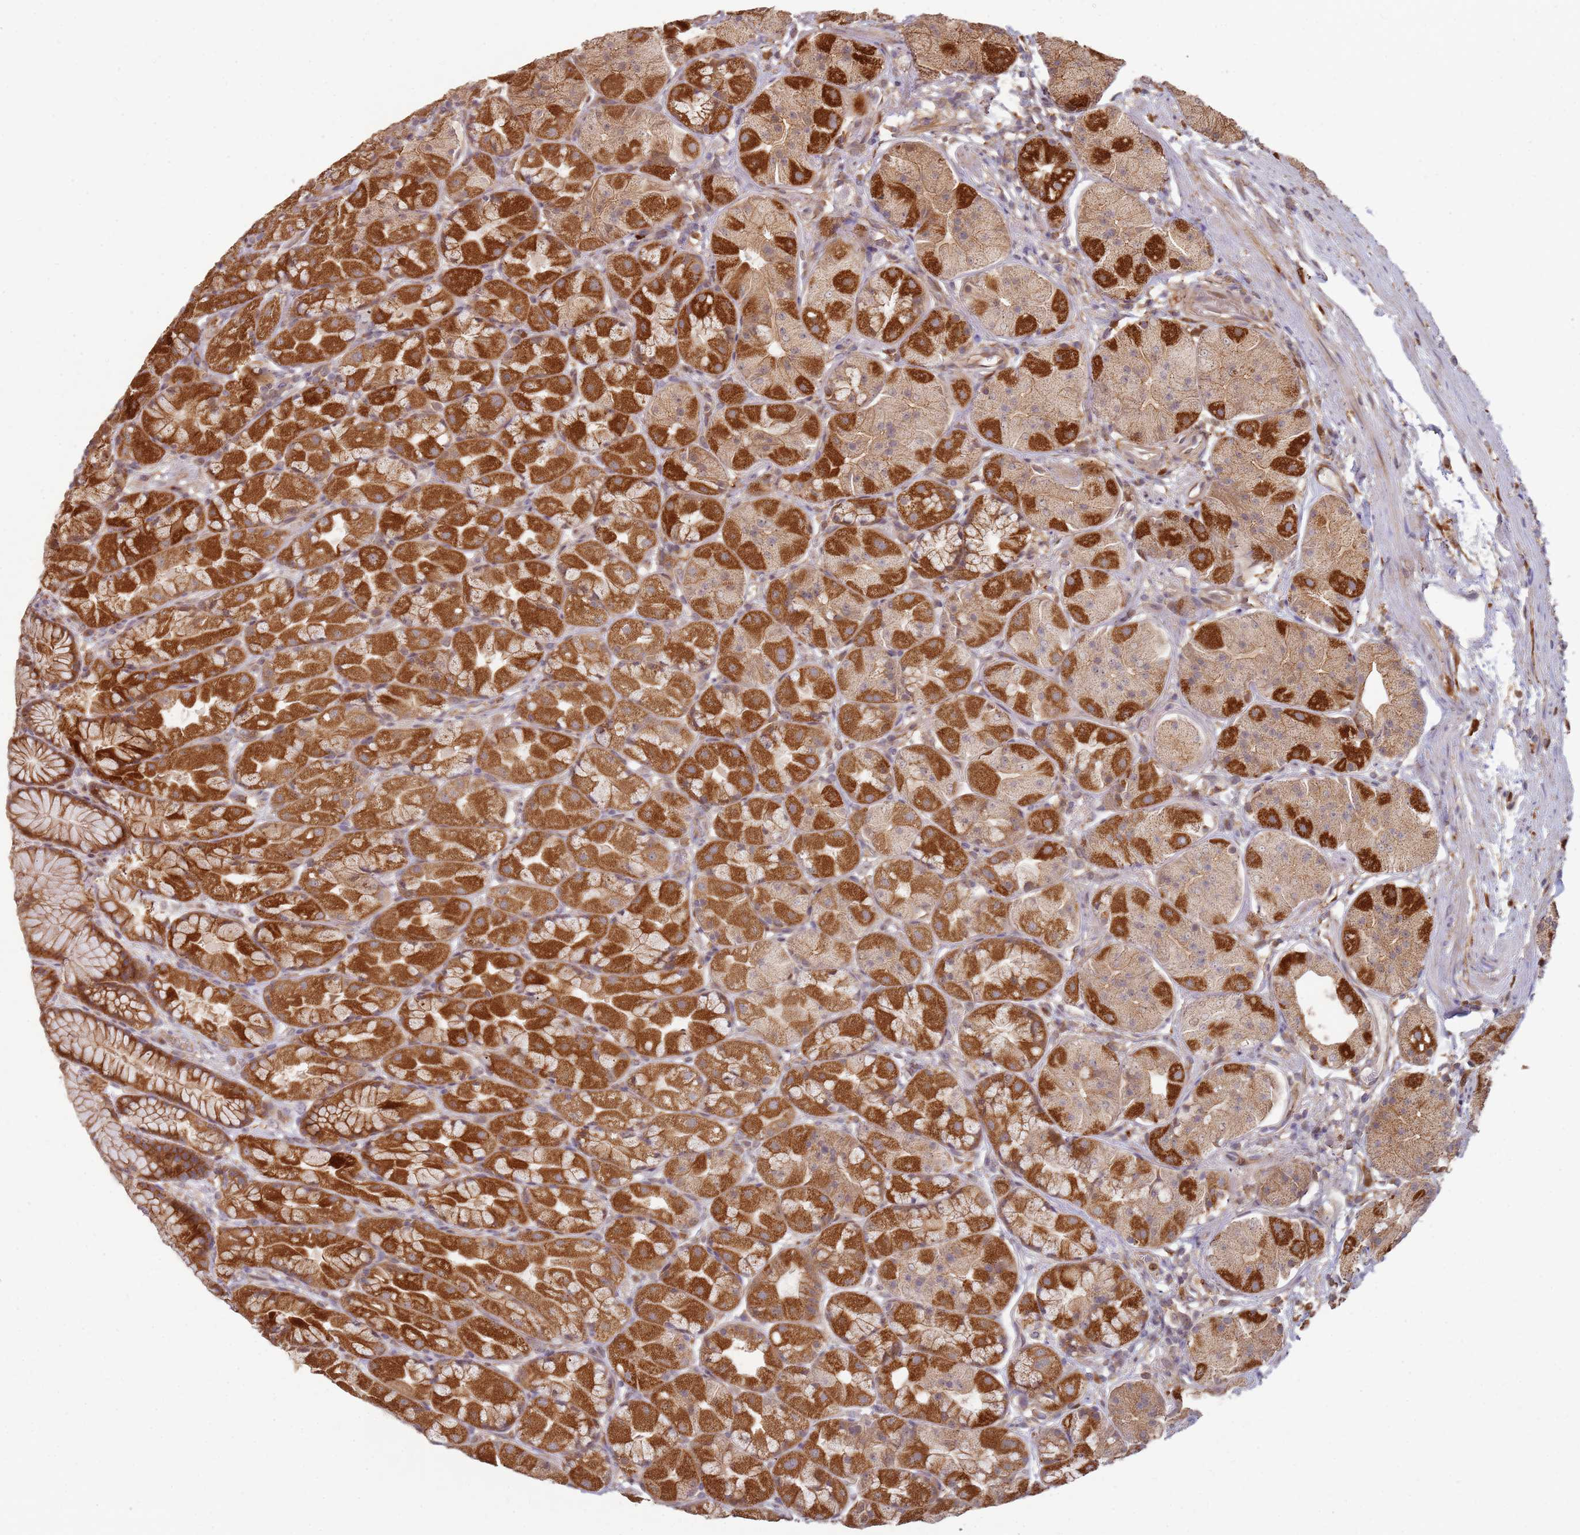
{"staining": {"intensity": "strong", "quantity": ">75%", "location": "cytoplasmic/membranous"}, "tissue": "stomach", "cell_type": "Glandular cells", "image_type": "normal", "snomed": [{"axis": "morphology", "description": "Normal tissue, NOS"}, {"axis": "topography", "description": "Stomach"}], "caption": "Stomach stained with DAB immunohistochemistry shows high levels of strong cytoplasmic/membranous expression in approximately >75% of glandular cells.", "gene": "MPEG1", "patient": {"sex": "male", "age": 57}}